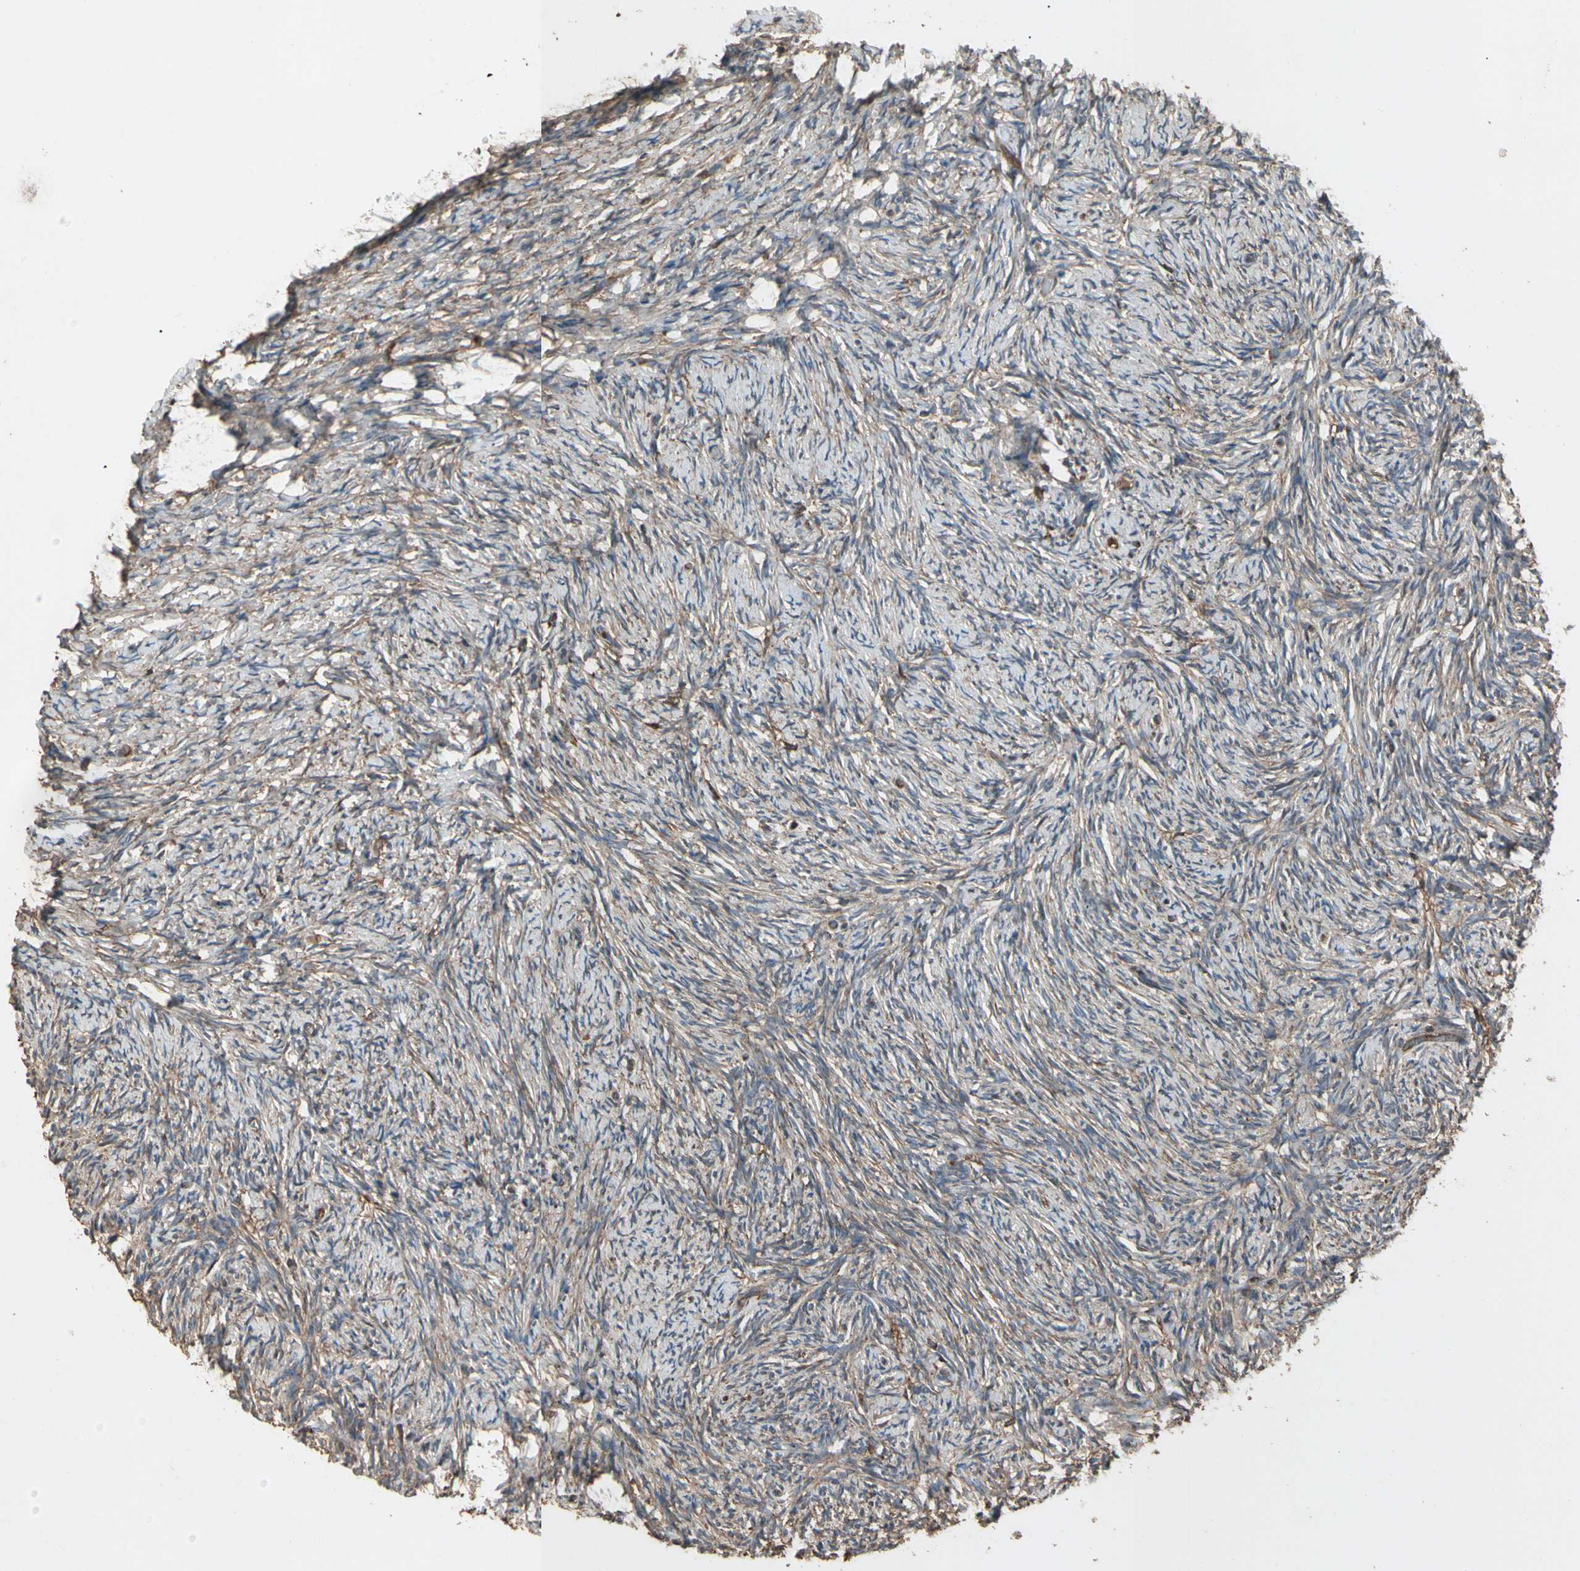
{"staining": {"intensity": "moderate", "quantity": ">75%", "location": "cytoplasmic/membranous"}, "tissue": "ovary", "cell_type": "Ovarian stroma cells", "image_type": "normal", "snomed": [{"axis": "morphology", "description": "Normal tissue, NOS"}, {"axis": "topography", "description": "Ovary"}], "caption": "A brown stain highlights moderate cytoplasmic/membranous positivity of a protein in ovarian stroma cells of unremarkable human ovary. Nuclei are stained in blue.", "gene": "AGBL2", "patient": {"sex": "female", "age": 60}}